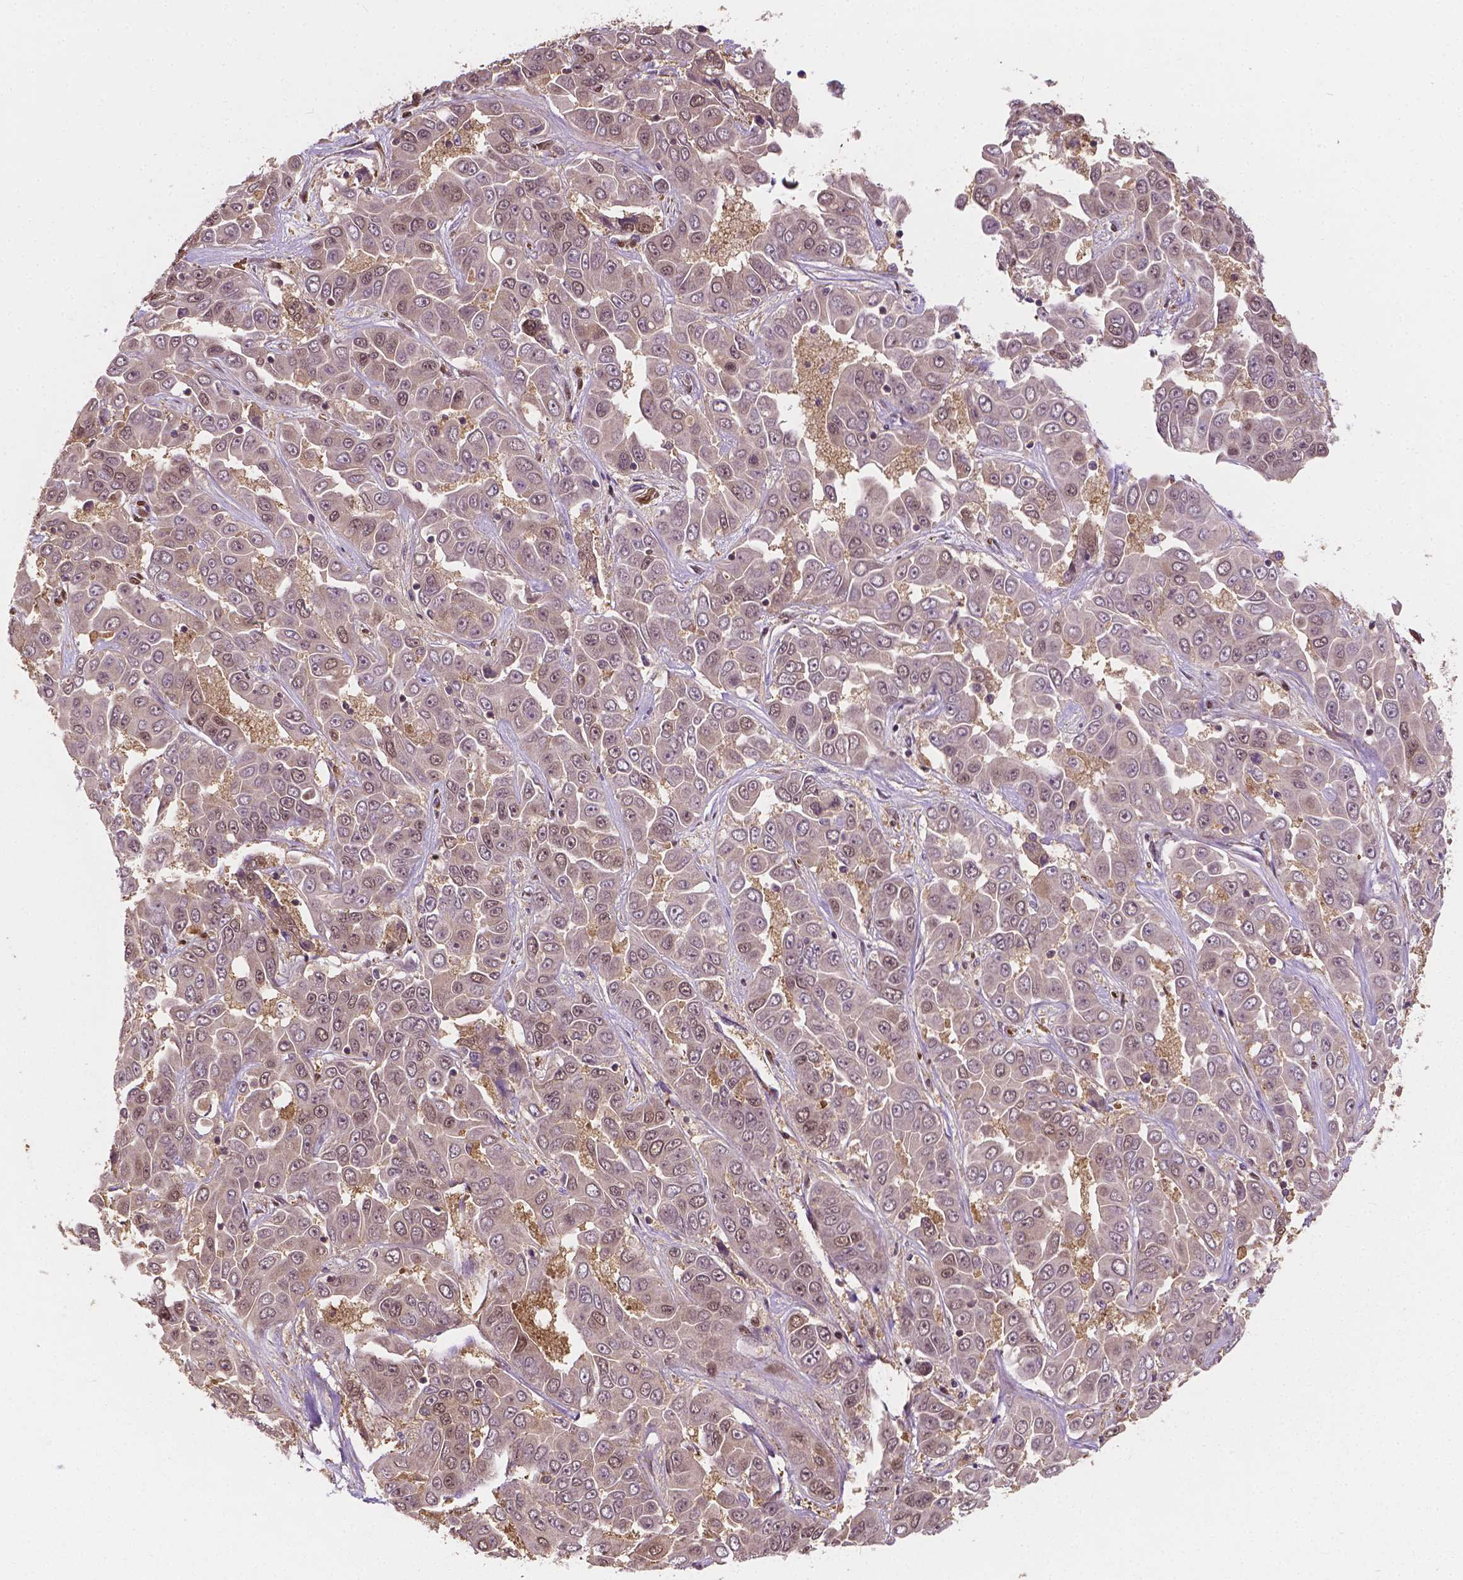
{"staining": {"intensity": "negative", "quantity": "none", "location": "none"}, "tissue": "liver cancer", "cell_type": "Tumor cells", "image_type": "cancer", "snomed": [{"axis": "morphology", "description": "Cholangiocarcinoma"}, {"axis": "topography", "description": "Liver"}], "caption": "This is an immunohistochemistry histopathology image of liver cancer. There is no positivity in tumor cells.", "gene": "YAP1", "patient": {"sex": "female", "age": 52}}